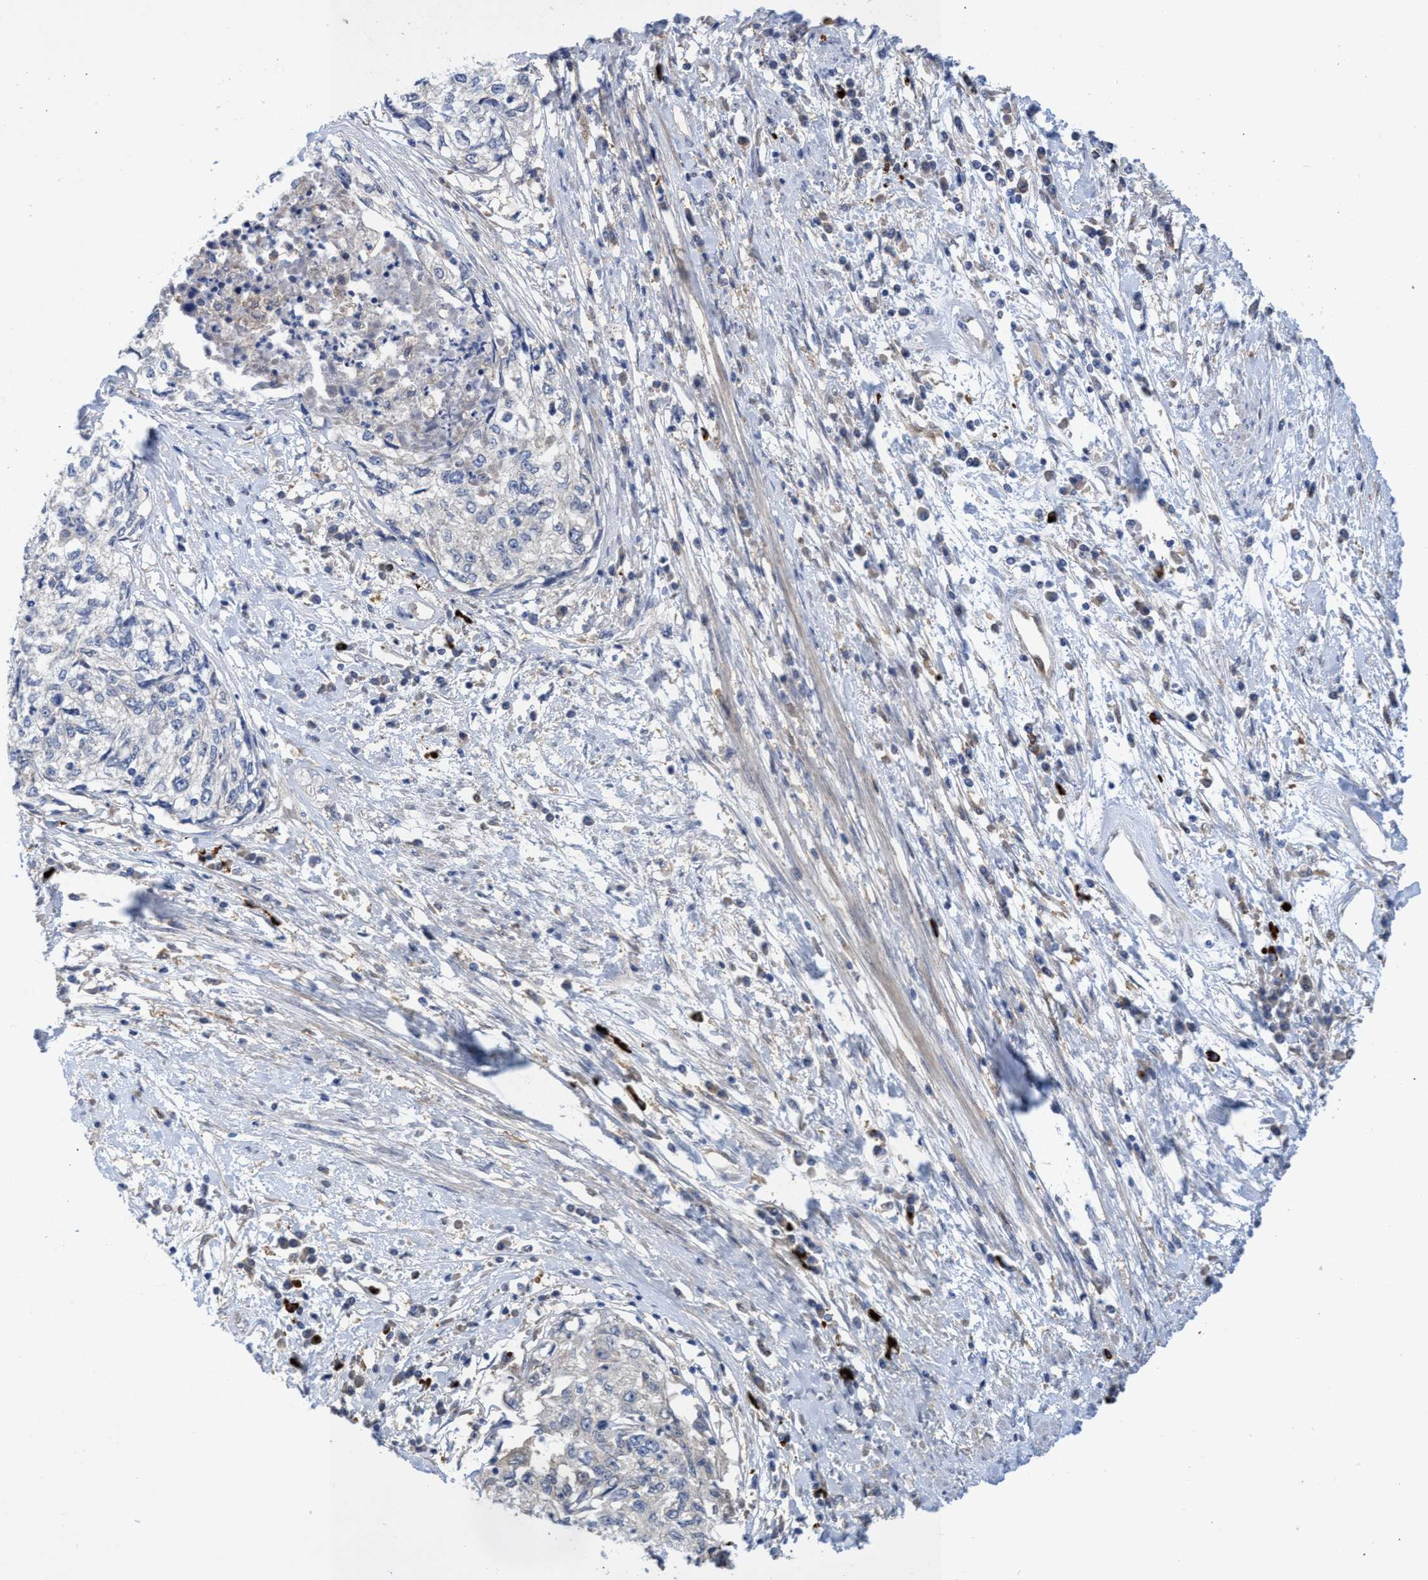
{"staining": {"intensity": "negative", "quantity": "none", "location": "none"}, "tissue": "cervical cancer", "cell_type": "Tumor cells", "image_type": "cancer", "snomed": [{"axis": "morphology", "description": "Squamous cell carcinoma, NOS"}, {"axis": "topography", "description": "Cervix"}], "caption": "An immunohistochemistry histopathology image of cervical squamous cell carcinoma is shown. There is no staining in tumor cells of cervical squamous cell carcinoma.", "gene": "PNPO", "patient": {"sex": "female", "age": 57}}